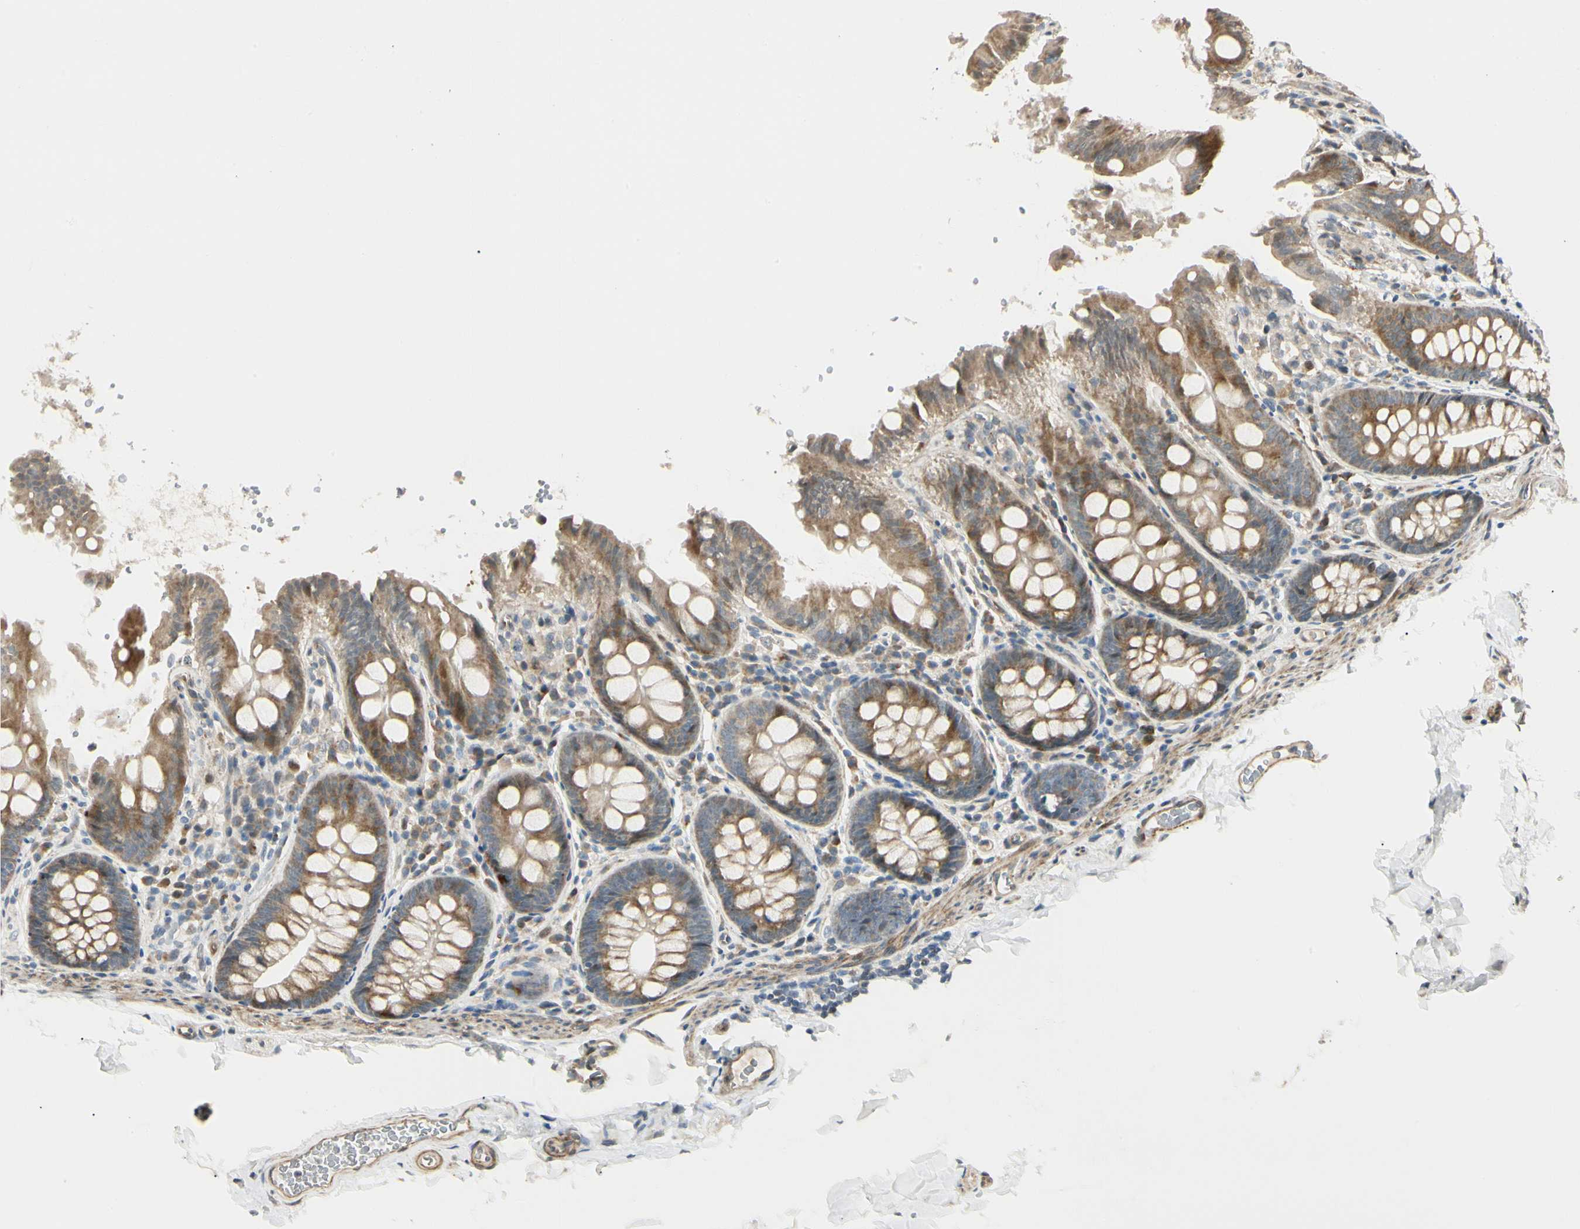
{"staining": {"intensity": "moderate", "quantity": ">75%", "location": "cytoplasmic/membranous"}, "tissue": "colon", "cell_type": "Endothelial cells", "image_type": "normal", "snomed": [{"axis": "morphology", "description": "Normal tissue, NOS"}, {"axis": "topography", "description": "Colon"}], "caption": "Immunohistochemical staining of unremarkable colon displays moderate cytoplasmic/membranous protein expression in approximately >75% of endothelial cells. (DAB IHC, brown staining for protein, blue staining for nuclei).", "gene": "P4HA3", "patient": {"sex": "female", "age": 61}}